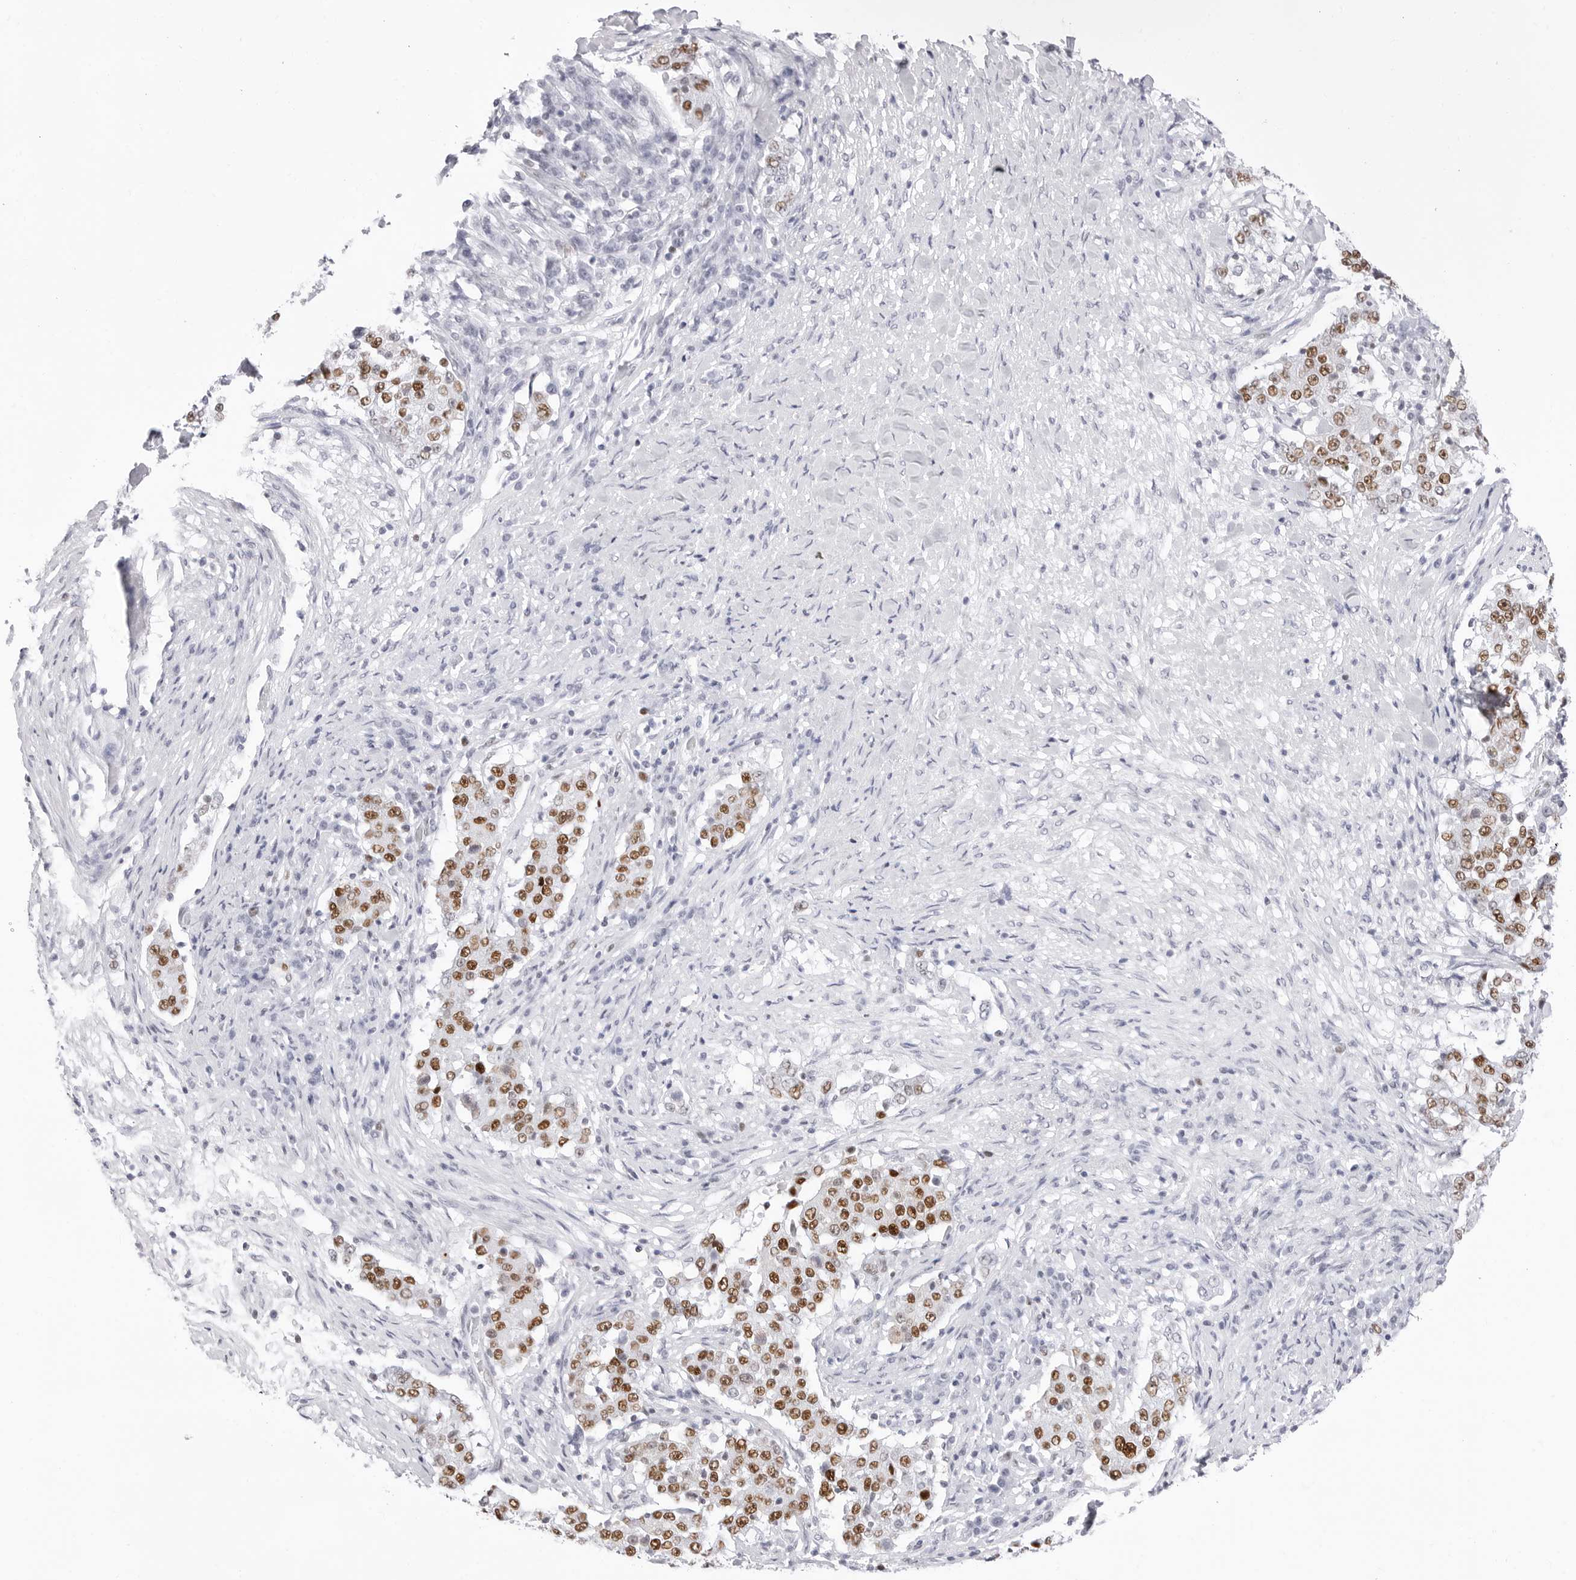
{"staining": {"intensity": "moderate", "quantity": ">75%", "location": "nuclear"}, "tissue": "stomach cancer", "cell_type": "Tumor cells", "image_type": "cancer", "snomed": [{"axis": "morphology", "description": "Adenocarcinoma, NOS"}, {"axis": "topography", "description": "Stomach"}], "caption": "High-magnification brightfield microscopy of adenocarcinoma (stomach) stained with DAB (brown) and counterstained with hematoxylin (blue). tumor cells exhibit moderate nuclear staining is seen in approximately>75% of cells. The staining was performed using DAB (3,3'-diaminobenzidine), with brown indicating positive protein expression. Nuclei are stained blue with hematoxylin.", "gene": "NASP", "patient": {"sex": "male", "age": 59}}